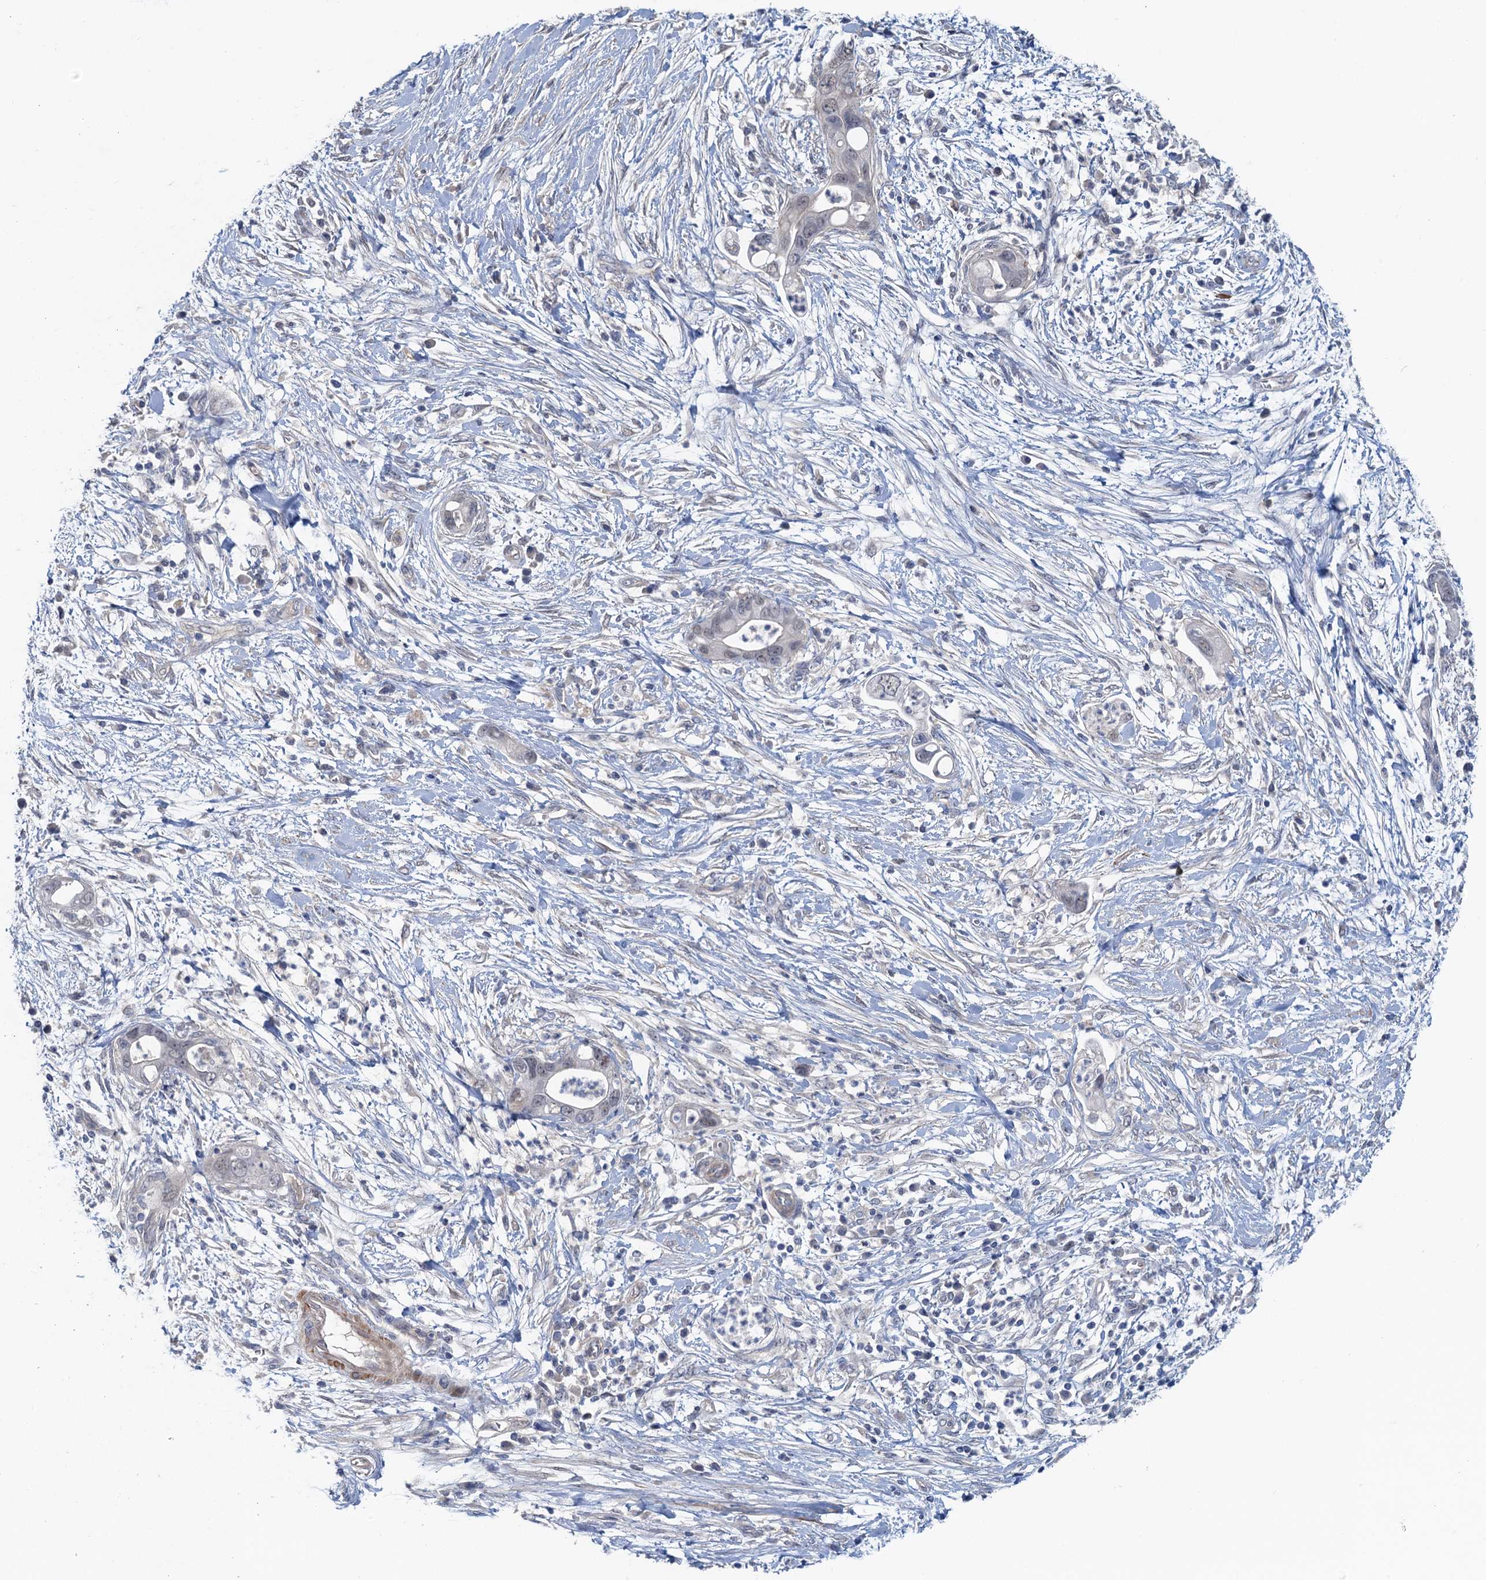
{"staining": {"intensity": "negative", "quantity": "none", "location": "none"}, "tissue": "pancreatic cancer", "cell_type": "Tumor cells", "image_type": "cancer", "snomed": [{"axis": "morphology", "description": "Adenocarcinoma, NOS"}, {"axis": "topography", "description": "Pancreas"}], "caption": "High power microscopy histopathology image of an immunohistochemistry micrograph of pancreatic cancer, revealing no significant expression in tumor cells.", "gene": "MYO16", "patient": {"sex": "male", "age": 75}}